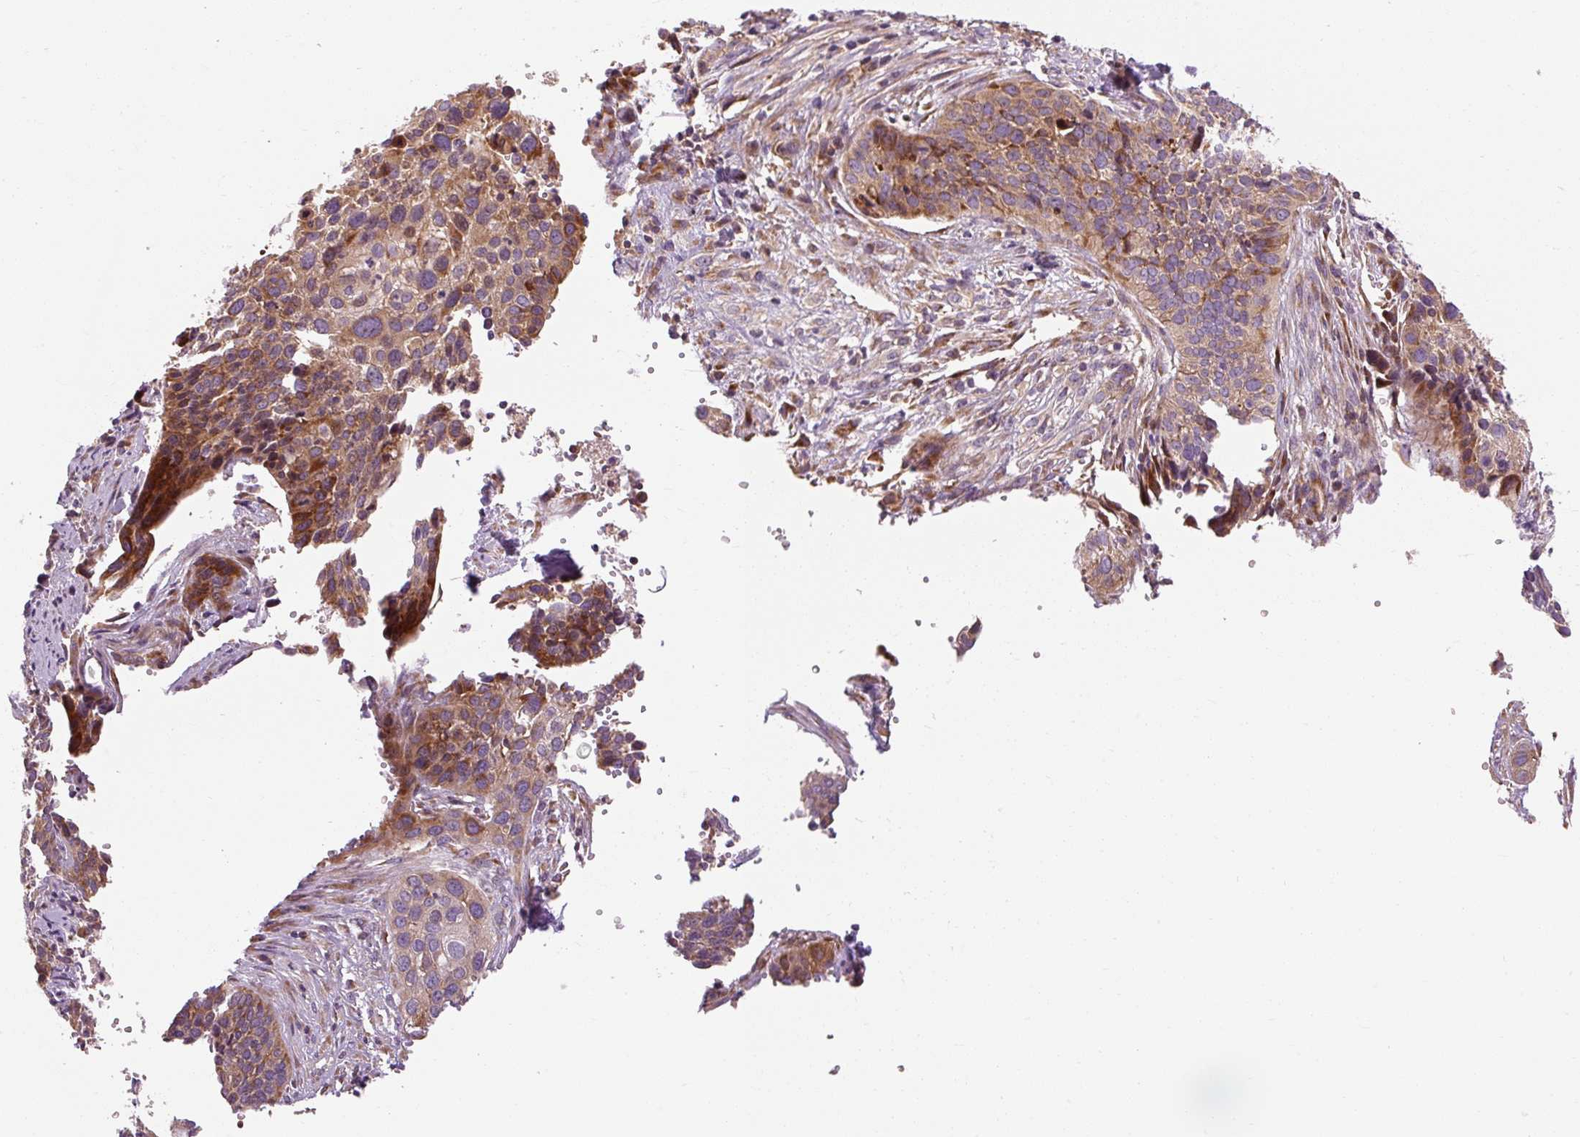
{"staining": {"intensity": "moderate", "quantity": ">75%", "location": "cytoplasmic/membranous"}, "tissue": "cervical cancer", "cell_type": "Tumor cells", "image_type": "cancer", "snomed": [{"axis": "morphology", "description": "Squamous cell carcinoma, NOS"}, {"axis": "topography", "description": "Cervix"}], "caption": "This image demonstrates squamous cell carcinoma (cervical) stained with immunohistochemistry to label a protein in brown. The cytoplasmic/membranous of tumor cells show moderate positivity for the protein. Nuclei are counter-stained blue.", "gene": "PRSS48", "patient": {"sex": "female", "age": 34}}